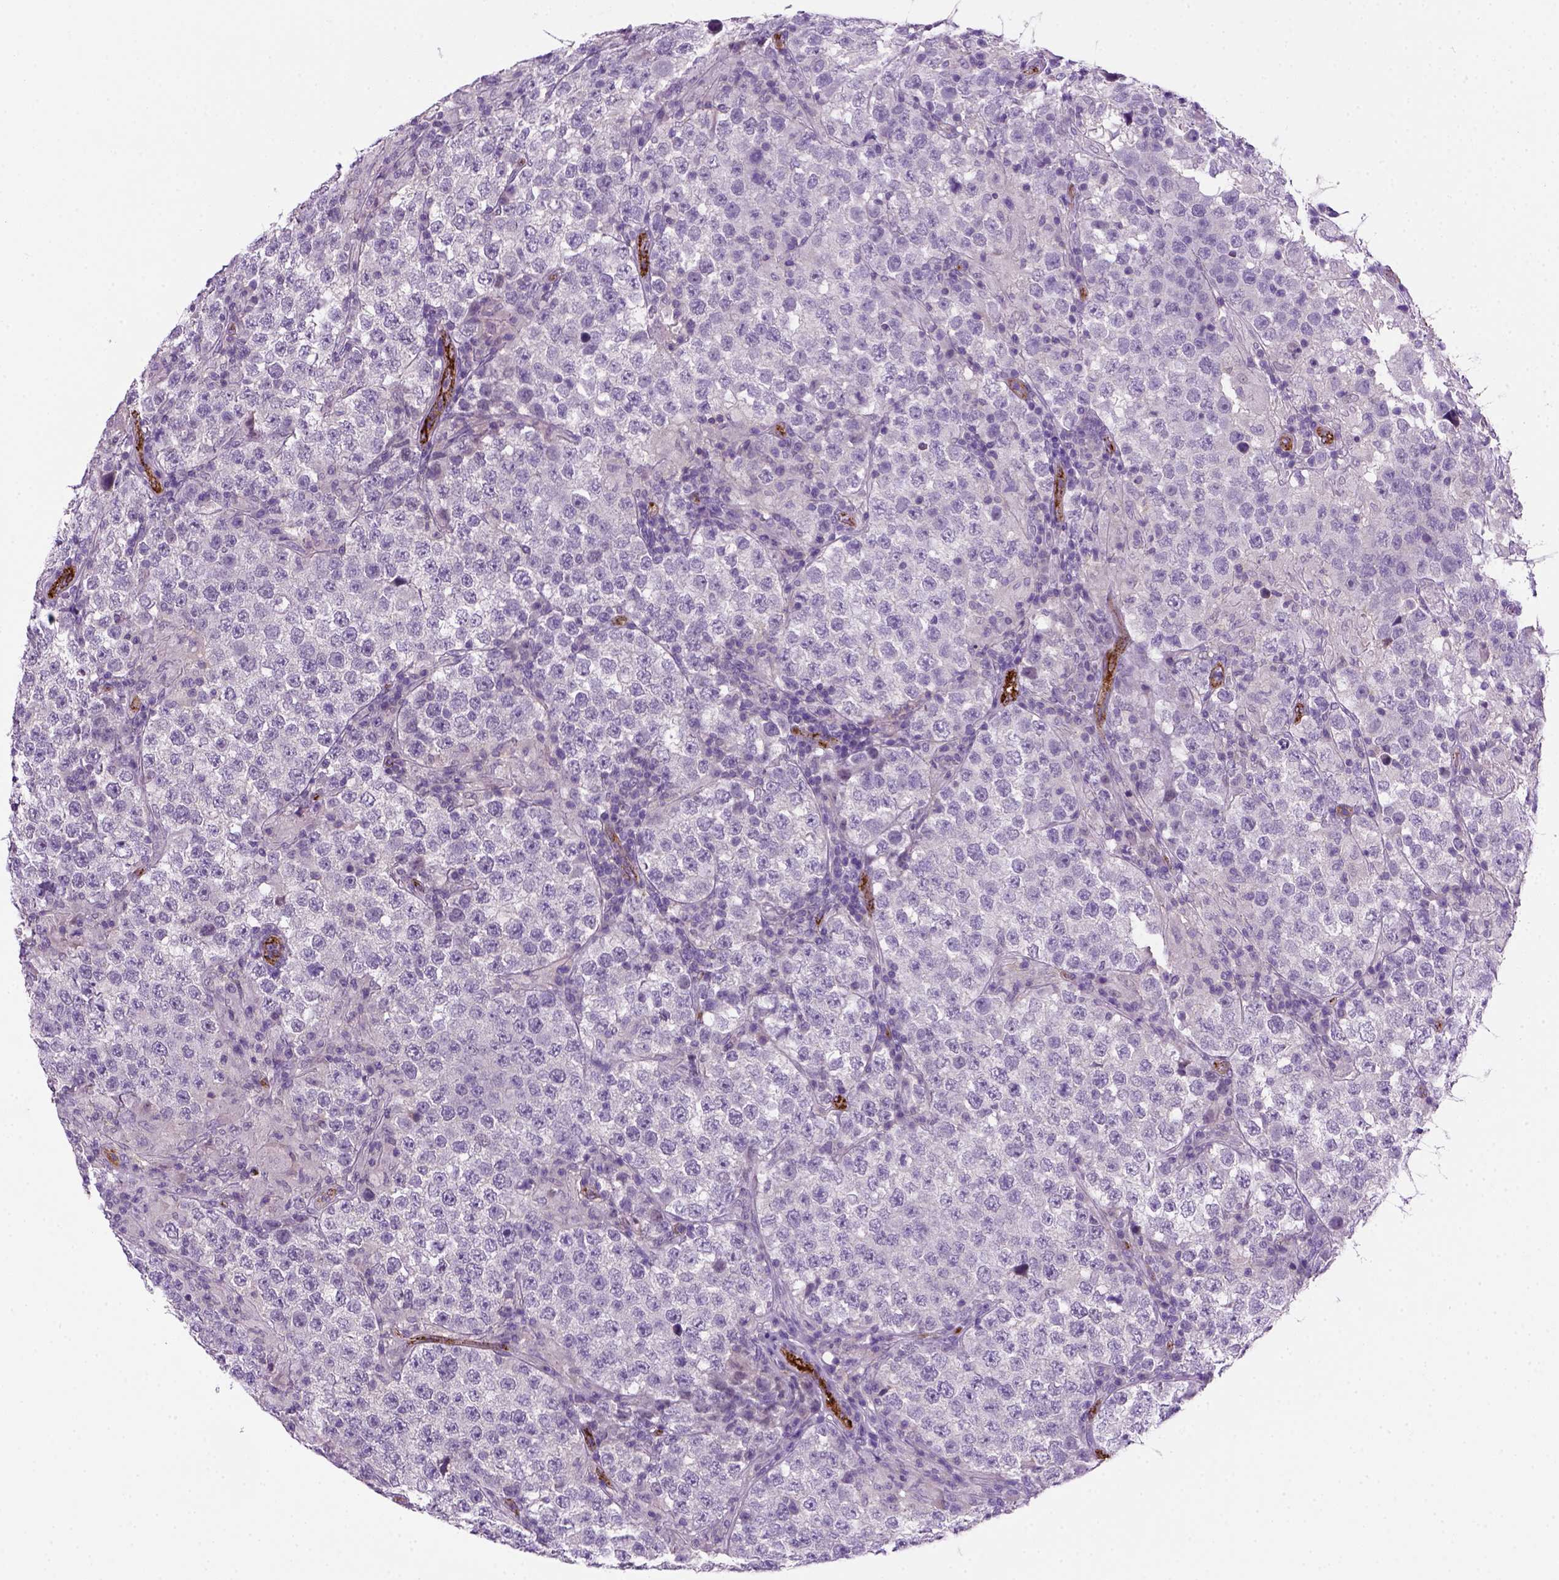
{"staining": {"intensity": "negative", "quantity": "none", "location": "none"}, "tissue": "testis cancer", "cell_type": "Tumor cells", "image_type": "cancer", "snomed": [{"axis": "morphology", "description": "Seminoma, NOS"}, {"axis": "morphology", "description": "Carcinoma, Embryonal, NOS"}, {"axis": "topography", "description": "Testis"}], "caption": "Immunohistochemistry (IHC) of human testis seminoma demonstrates no expression in tumor cells.", "gene": "VWF", "patient": {"sex": "male", "age": 41}}